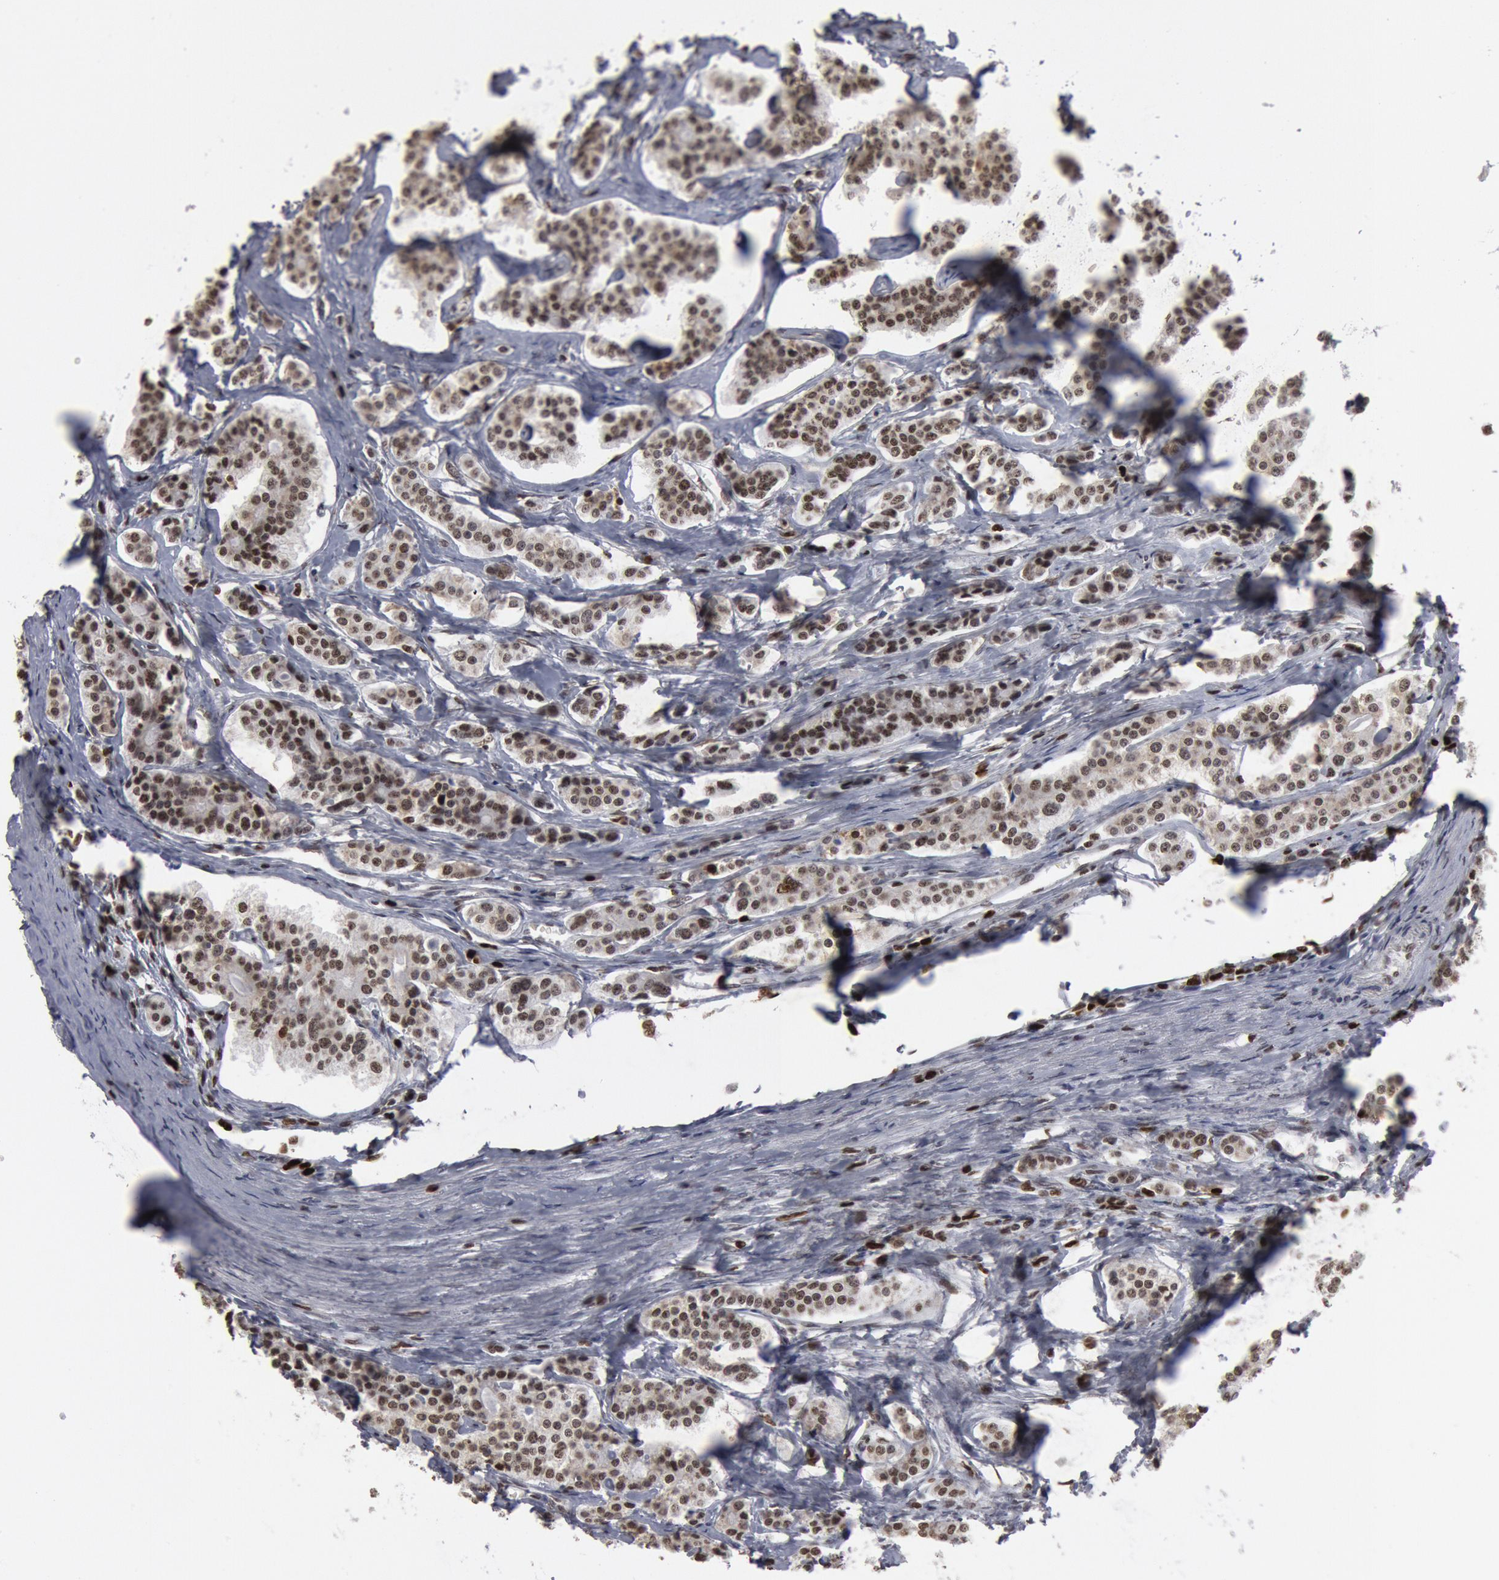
{"staining": {"intensity": "strong", "quantity": ">75%", "location": "nuclear"}, "tissue": "carcinoid", "cell_type": "Tumor cells", "image_type": "cancer", "snomed": [{"axis": "morphology", "description": "Carcinoid, malignant, NOS"}, {"axis": "topography", "description": "Small intestine"}], "caption": "A micrograph of malignant carcinoid stained for a protein reveals strong nuclear brown staining in tumor cells.", "gene": "SUB1", "patient": {"sex": "male", "age": 63}}